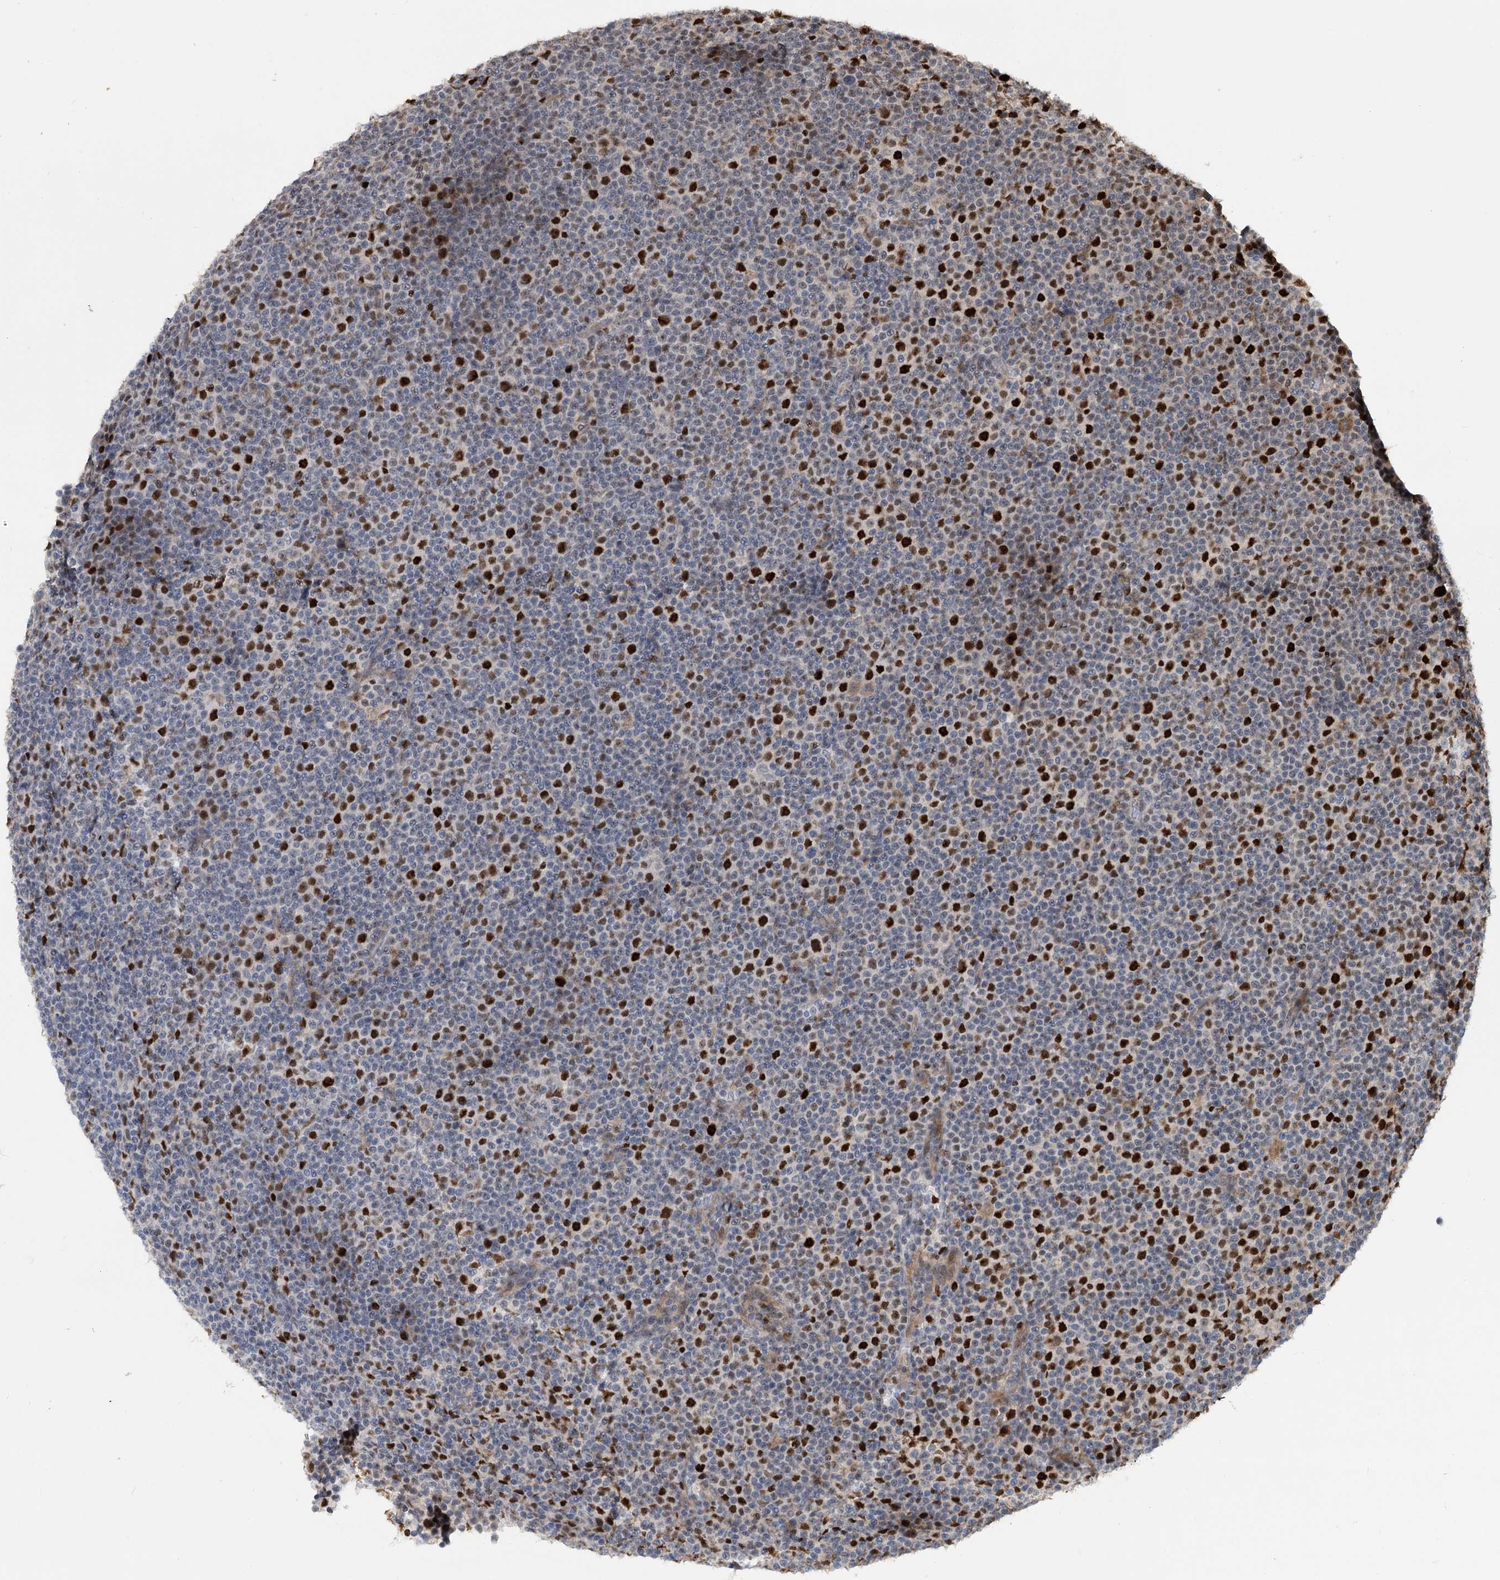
{"staining": {"intensity": "strong", "quantity": "25%-75%", "location": "nuclear"}, "tissue": "lymphoma", "cell_type": "Tumor cells", "image_type": "cancer", "snomed": [{"axis": "morphology", "description": "Malignant lymphoma, non-Hodgkin's type, Low grade"}, {"axis": "topography", "description": "Lymph node"}], "caption": "Low-grade malignant lymphoma, non-Hodgkin's type stained with immunohistochemistry displays strong nuclear expression in about 25%-75% of tumor cells. Using DAB (brown) and hematoxylin (blue) stains, captured at high magnification using brightfield microscopy.", "gene": "PIK3C2A", "patient": {"sex": "female", "age": 67}}